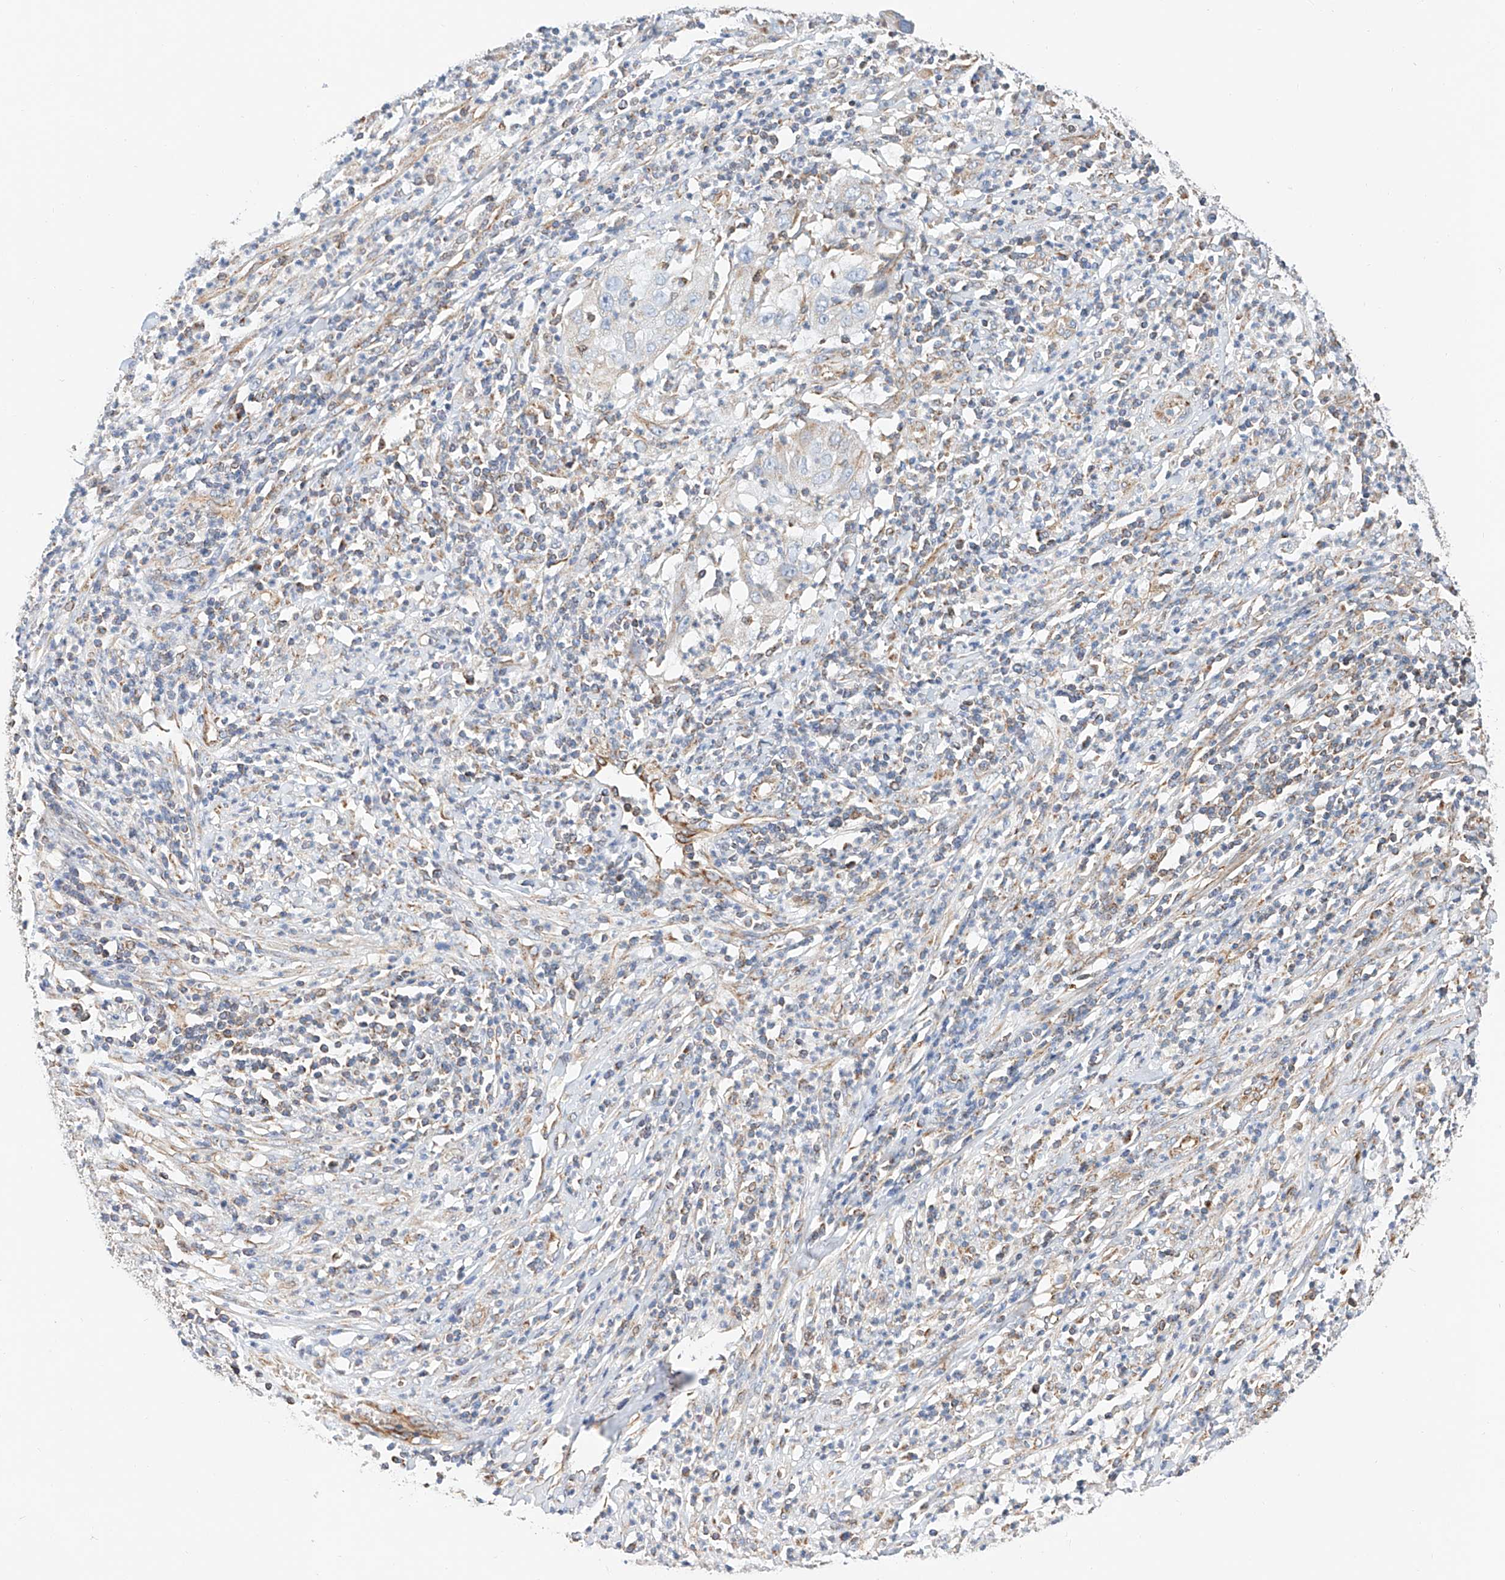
{"staining": {"intensity": "negative", "quantity": "none", "location": "none"}, "tissue": "cervical cancer", "cell_type": "Tumor cells", "image_type": "cancer", "snomed": [{"axis": "morphology", "description": "Squamous cell carcinoma, NOS"}, {"axis": "topography", "description": "Cervix"}], "caption": "Tumor cells are negative for brown protein staining in squamous cell carcinoma (cervical).", "gene": "NDUFV3", "patient": {"sex": "female", "age": 32}}